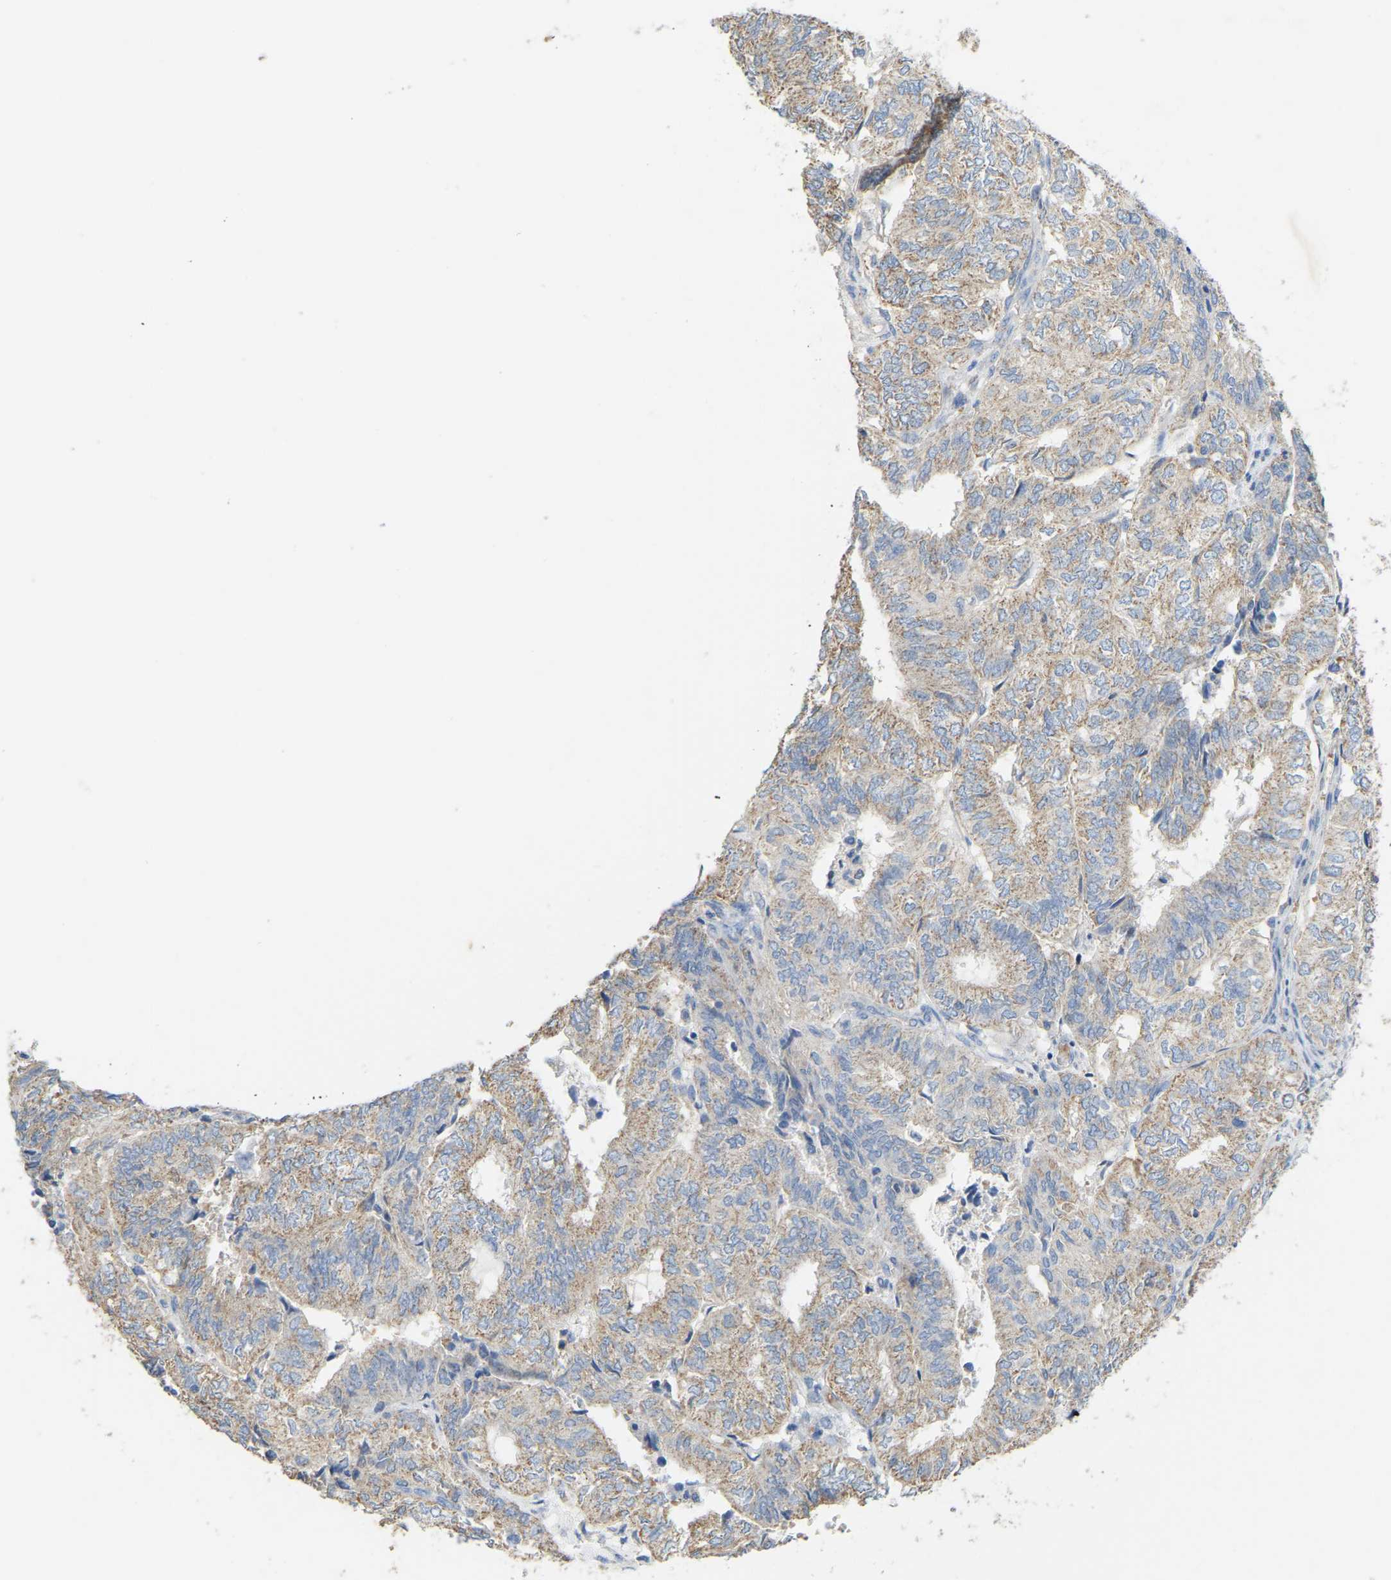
{"staining": {"intensity": "weak", "quantity": ">75%", "location": "cytoplasmic/membranous"}, "tissue": "endometrial cancer", "cell_type": "Tumor cells", "image_type": "cancer", "snomed": [{"axis": "morphology", "description": "Adenocarcinoma, NOS"}, {"axis": "topography", "description": "Uterus"}], "caption": "Human endometrial cancer (adenocarcinoma) stained with a protein marker reveals weak staining in tumor cells.", "gene": "SERPINB5", "patient": {"sex": "female", "age": 60}}